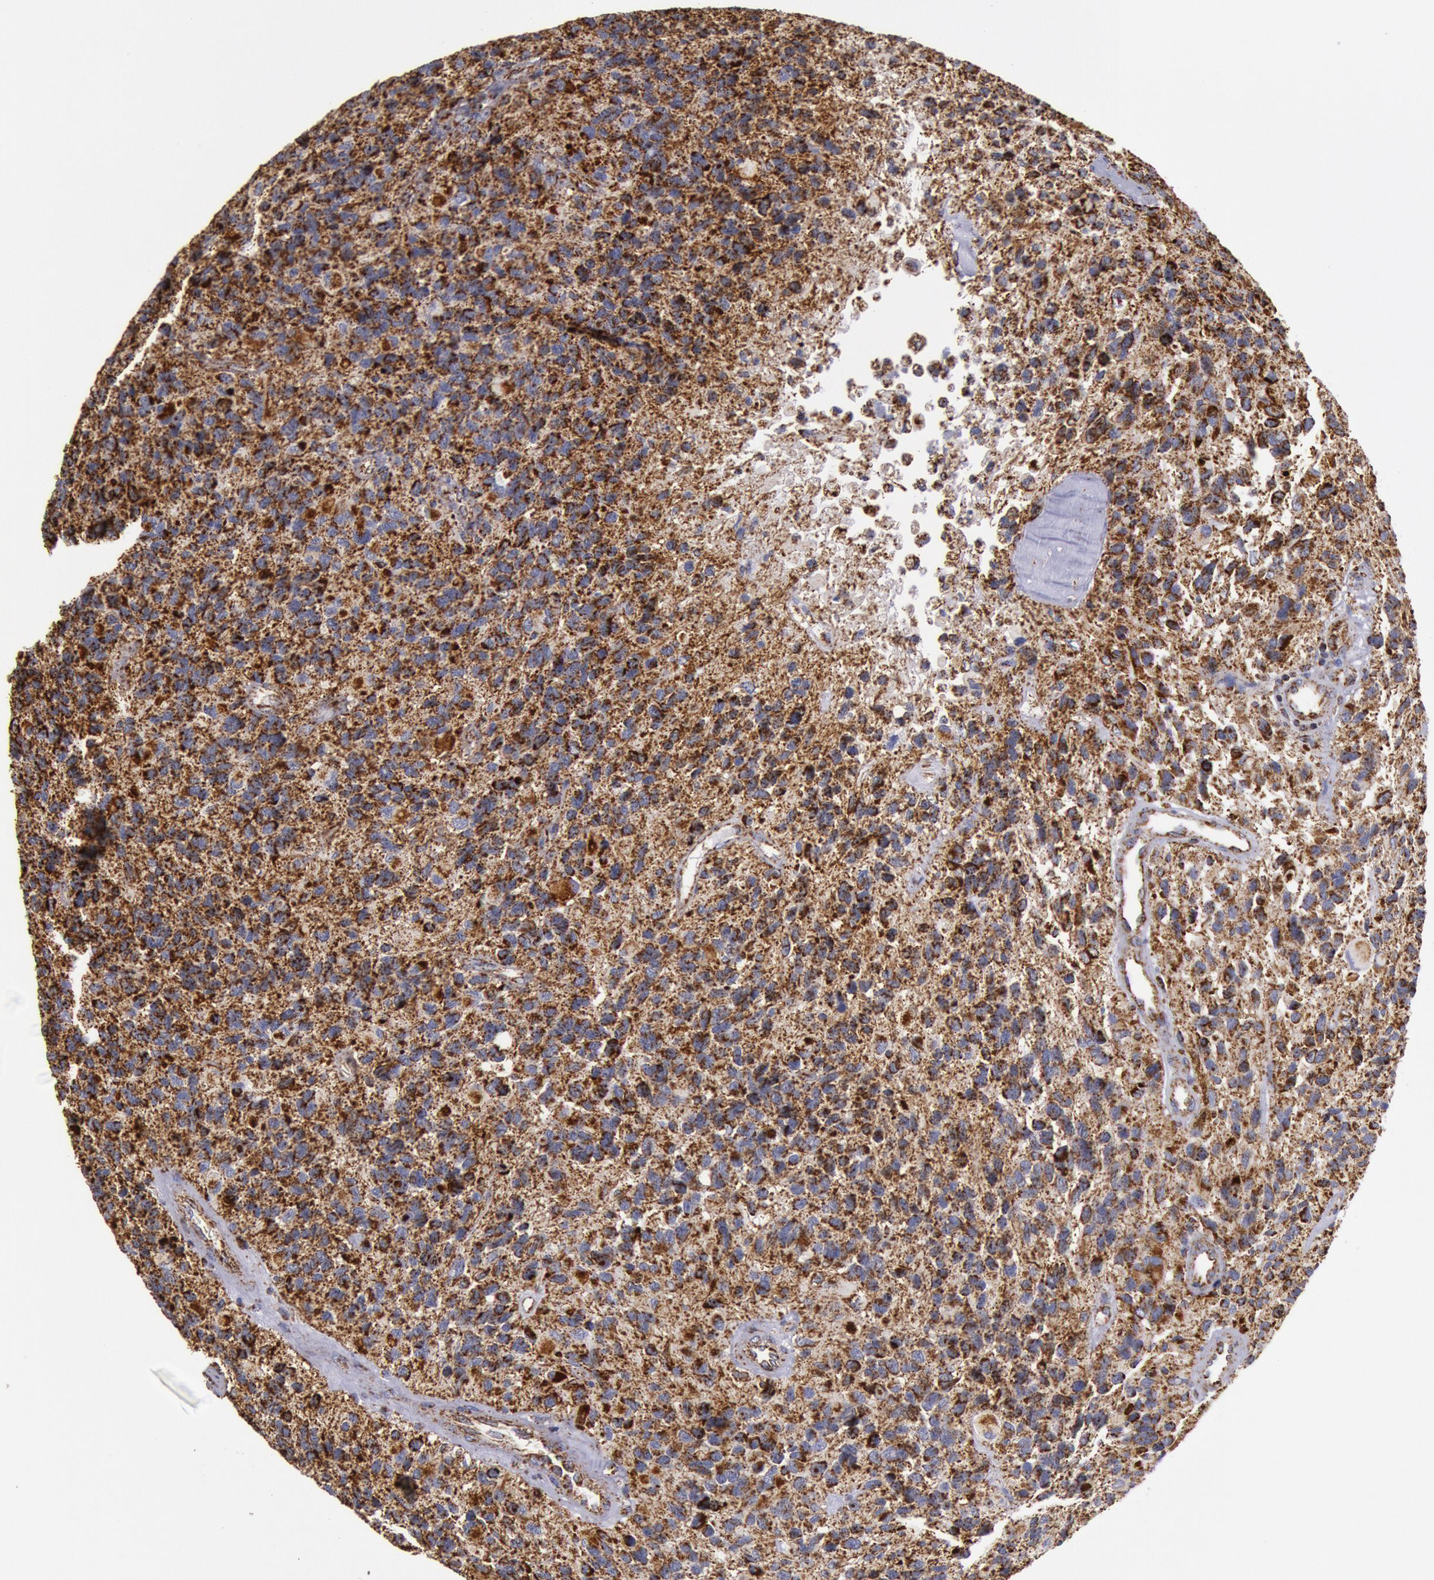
{"staining": {"intensity": "moderate", "quantity": "25%-75%", "location": "cytoplasmic/membranous"}, "tissue": "glioma", "cell_type": "Tumor cells", "image_type": "cancer", "snomed": [{"axis": "morphology", "description": "Glioma, malignant, High grade"}, {"axis": "topography", "description": "Brain"}], "caption": "A medium amount of moderate cytoplasmic/membranous expression is seen in about 25%-75% of tumor cells in glioma tissue. Nuclei are stained in blue.", "gene": "CYC1", "patient": {"sex": "male", "age": 77}}